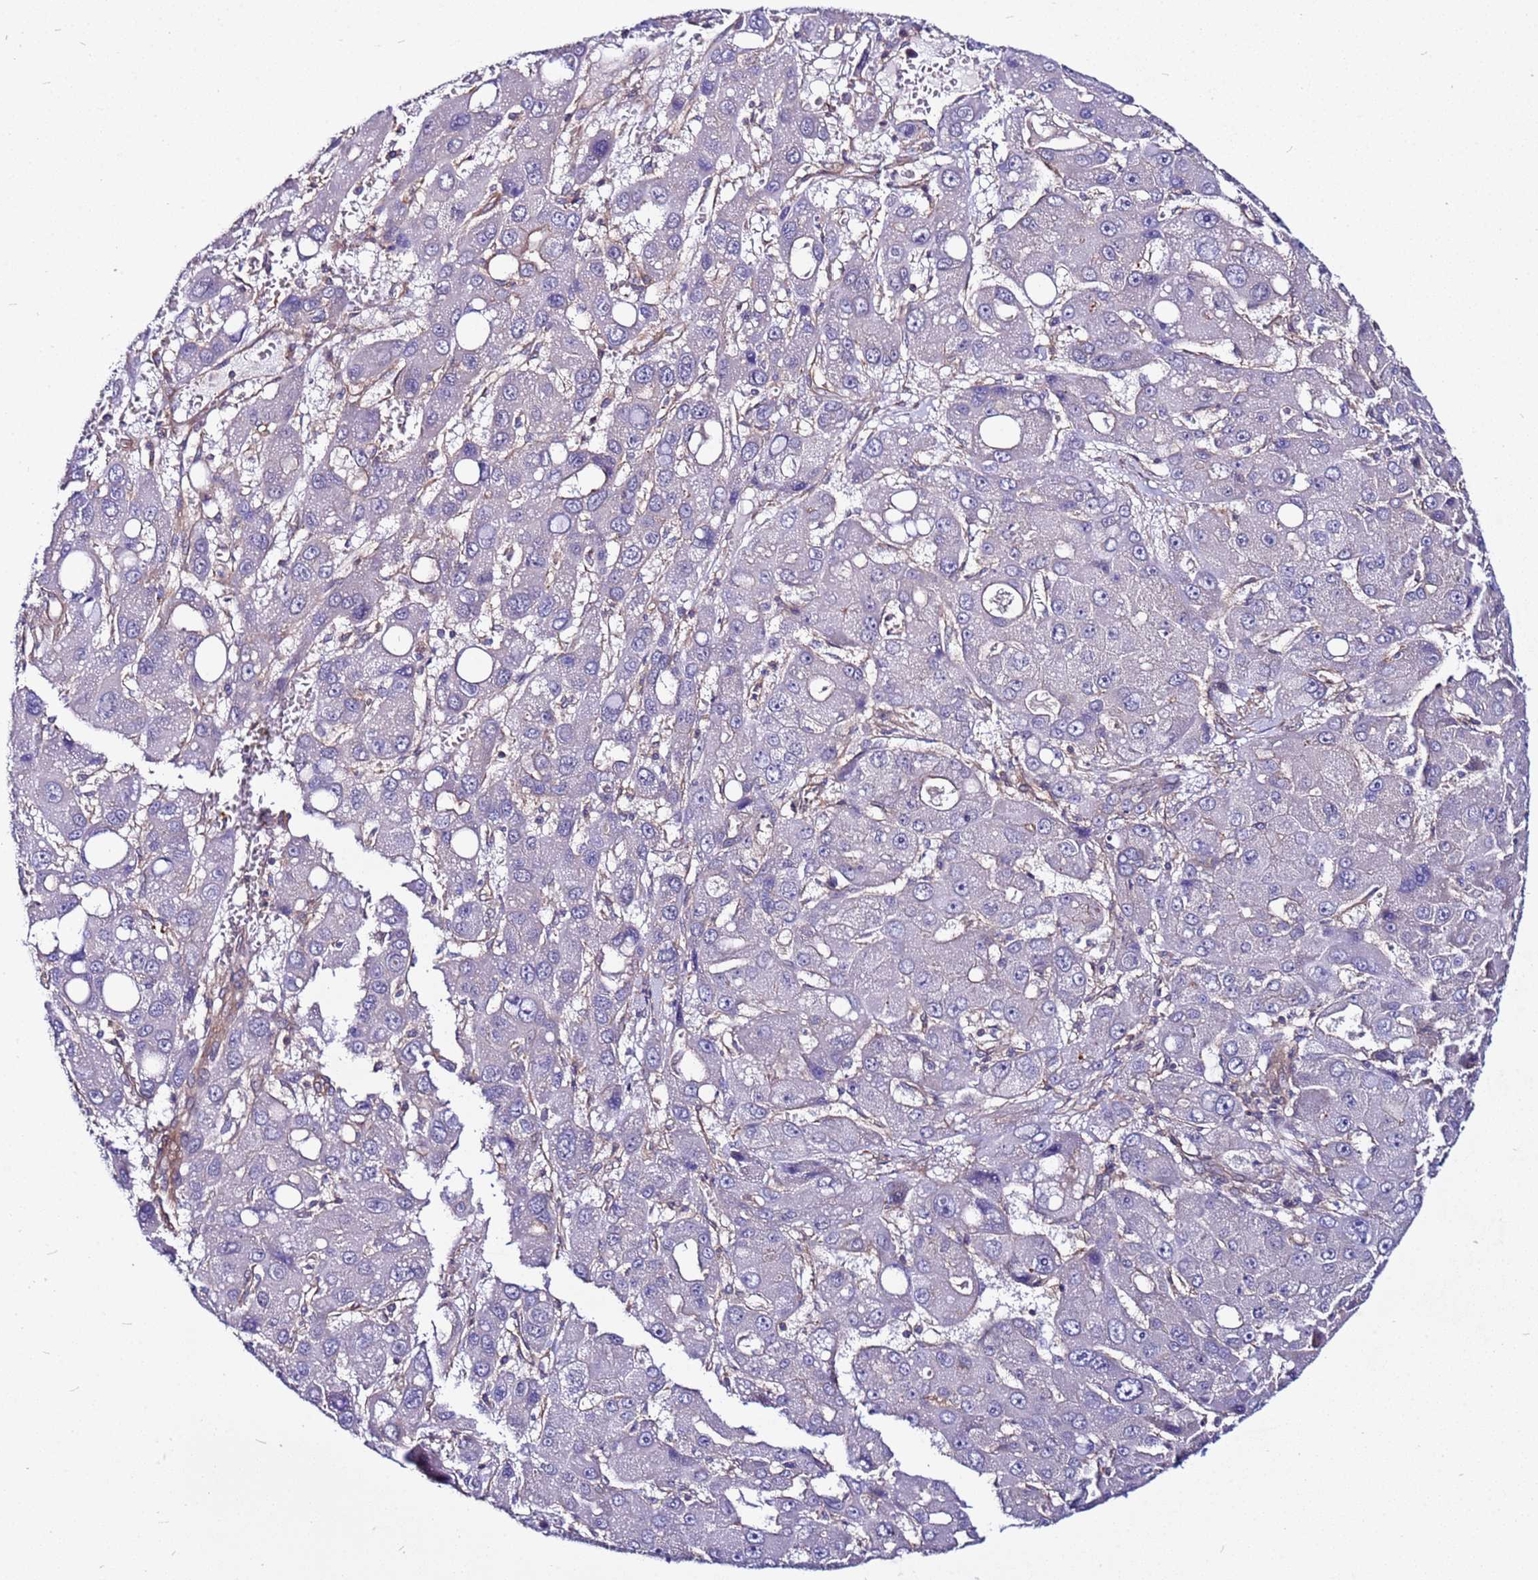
{"staining": {"intensity": "negative", "quantity": "none", "location": "none"}, "tissue": "liver cancer", "cell_type": "Tumor cells", "image_type": "cancer", "snomed": [{"axis": "morphology", "description": "Carcinoma, Hepatocellular, NOS"}, {"axis": "topography", "description": "Liver"}], "caption": "Tumor cells are negative for protein expression in human liver hepatocellular carcinoma.", "gene": "STK38", "patient": {"sex": "male", "age": 55}}